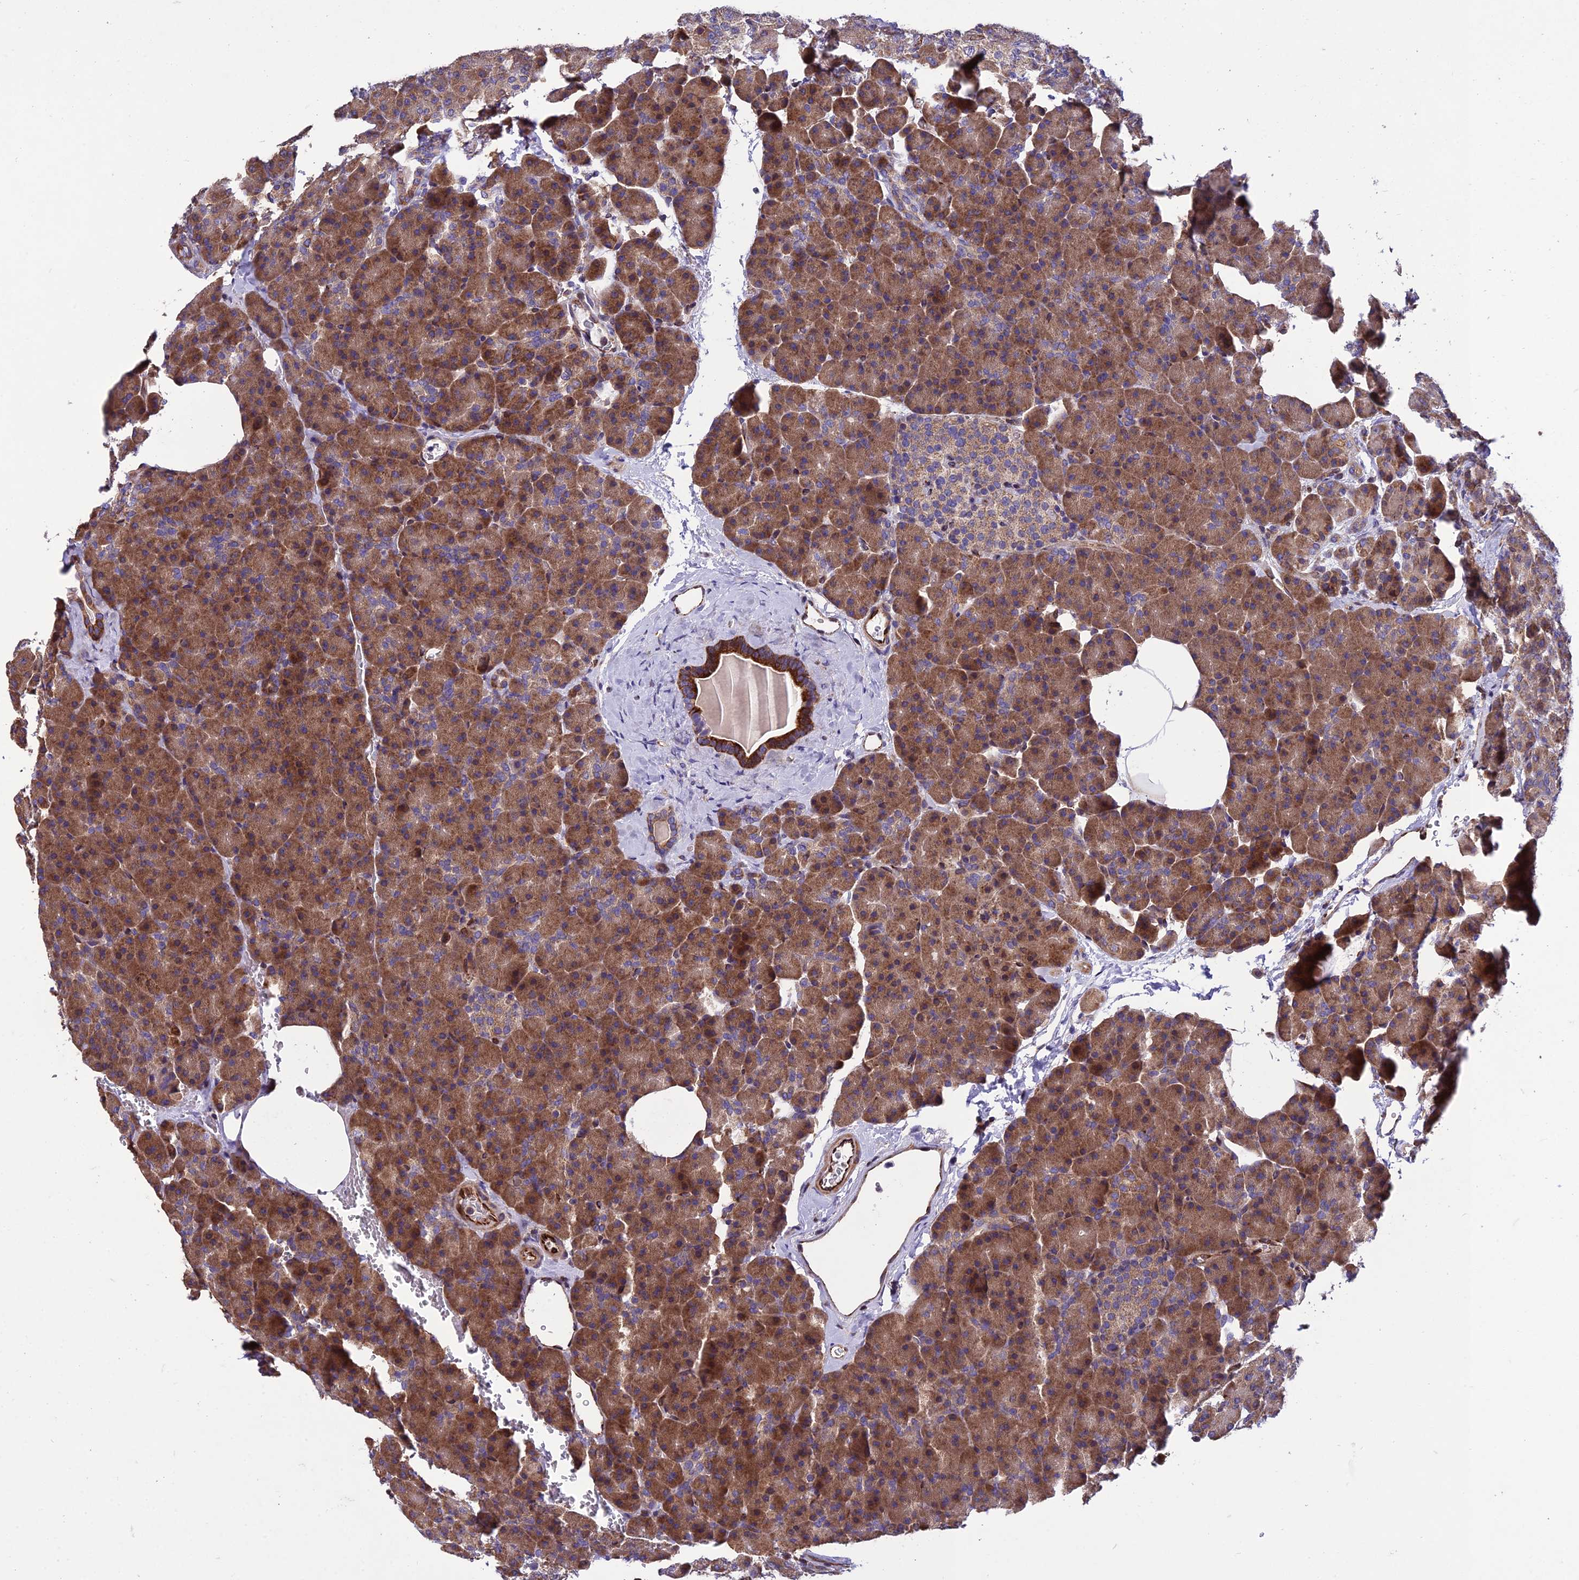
{"staining": {"intensity": "moderate", "quantity": ">75%", "location": "cytoplasmic/membranous"}, "tissue": "pancreas", "cell_type": "Exocrine glandular cells", "image_type": "normal", "snomed": [{"axis": "morphology", "description": "Normal tissue, NOS"}, {"axis": "morphology", "description": "Carcinoid, malignant, NOS"}, {"axis": "topography", "description": "Pancreas"}], "caption": "IHC micrograph of benign human pancreas stained for a protein (brown), which exhibits medium levels of moderate cytoplasmic/membranous staining in approximately >75% of exocrine glandular cells.", "gene": "GIMAP1", "patient": {"sex": "female", "age": 35}}